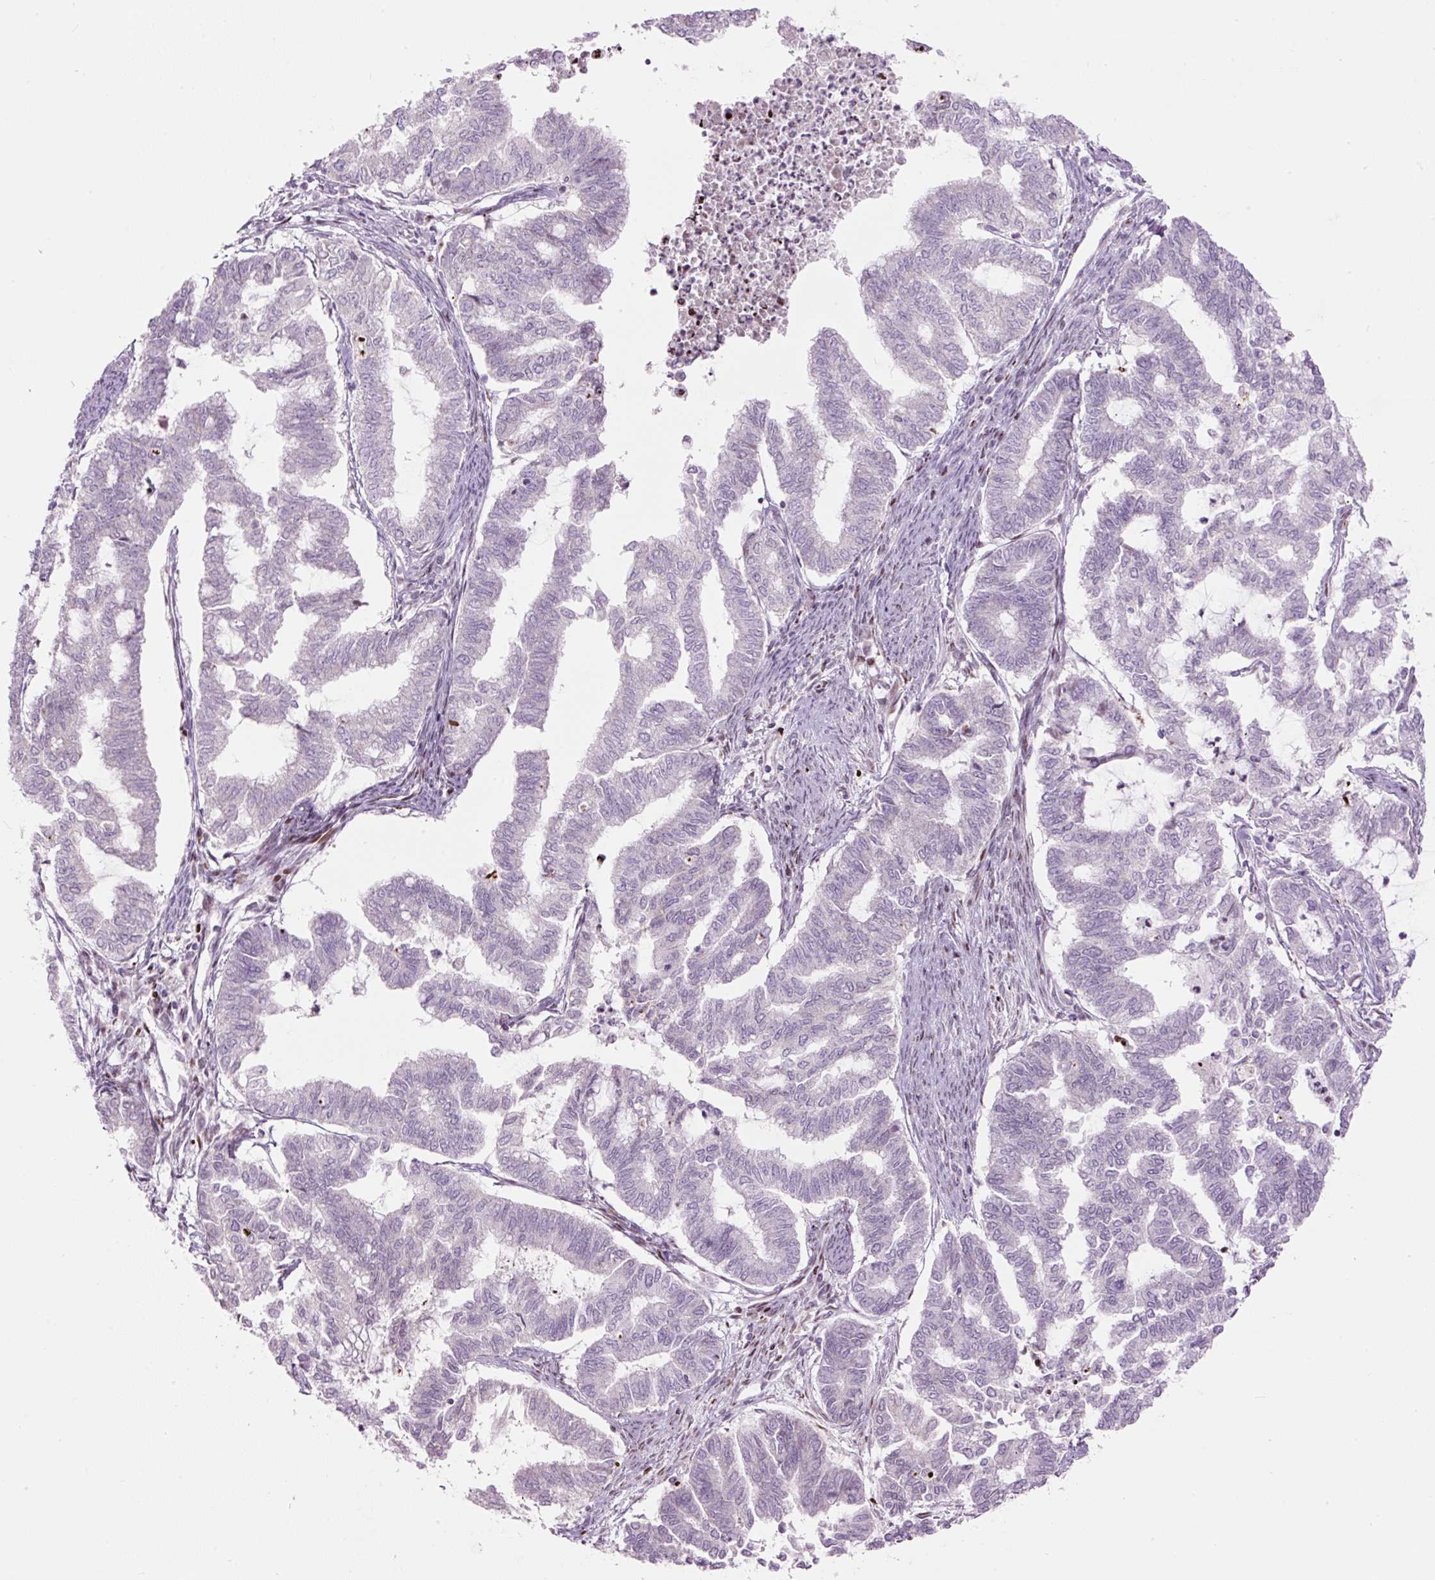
{"staining": {"intensity": "negative", "quantity": "none", "location": "none"}, "tissue": "endometrial cancer", "cell_type": "Tumor cells", "image_type": "cancer", "snomed": [{"axis": "morphology", "description": "Adenocarcinoma, NOS"}, {"axis": "topography", "description": "Endometrium"}], "caption": "A photomicrograph of human endometrial cancer (adenocarcinoma) is negative for staining in tumor cells. Nuclei are stained in blue.", "gene": "TMEM177", "patient": {"sex": "female", "age": 79}}